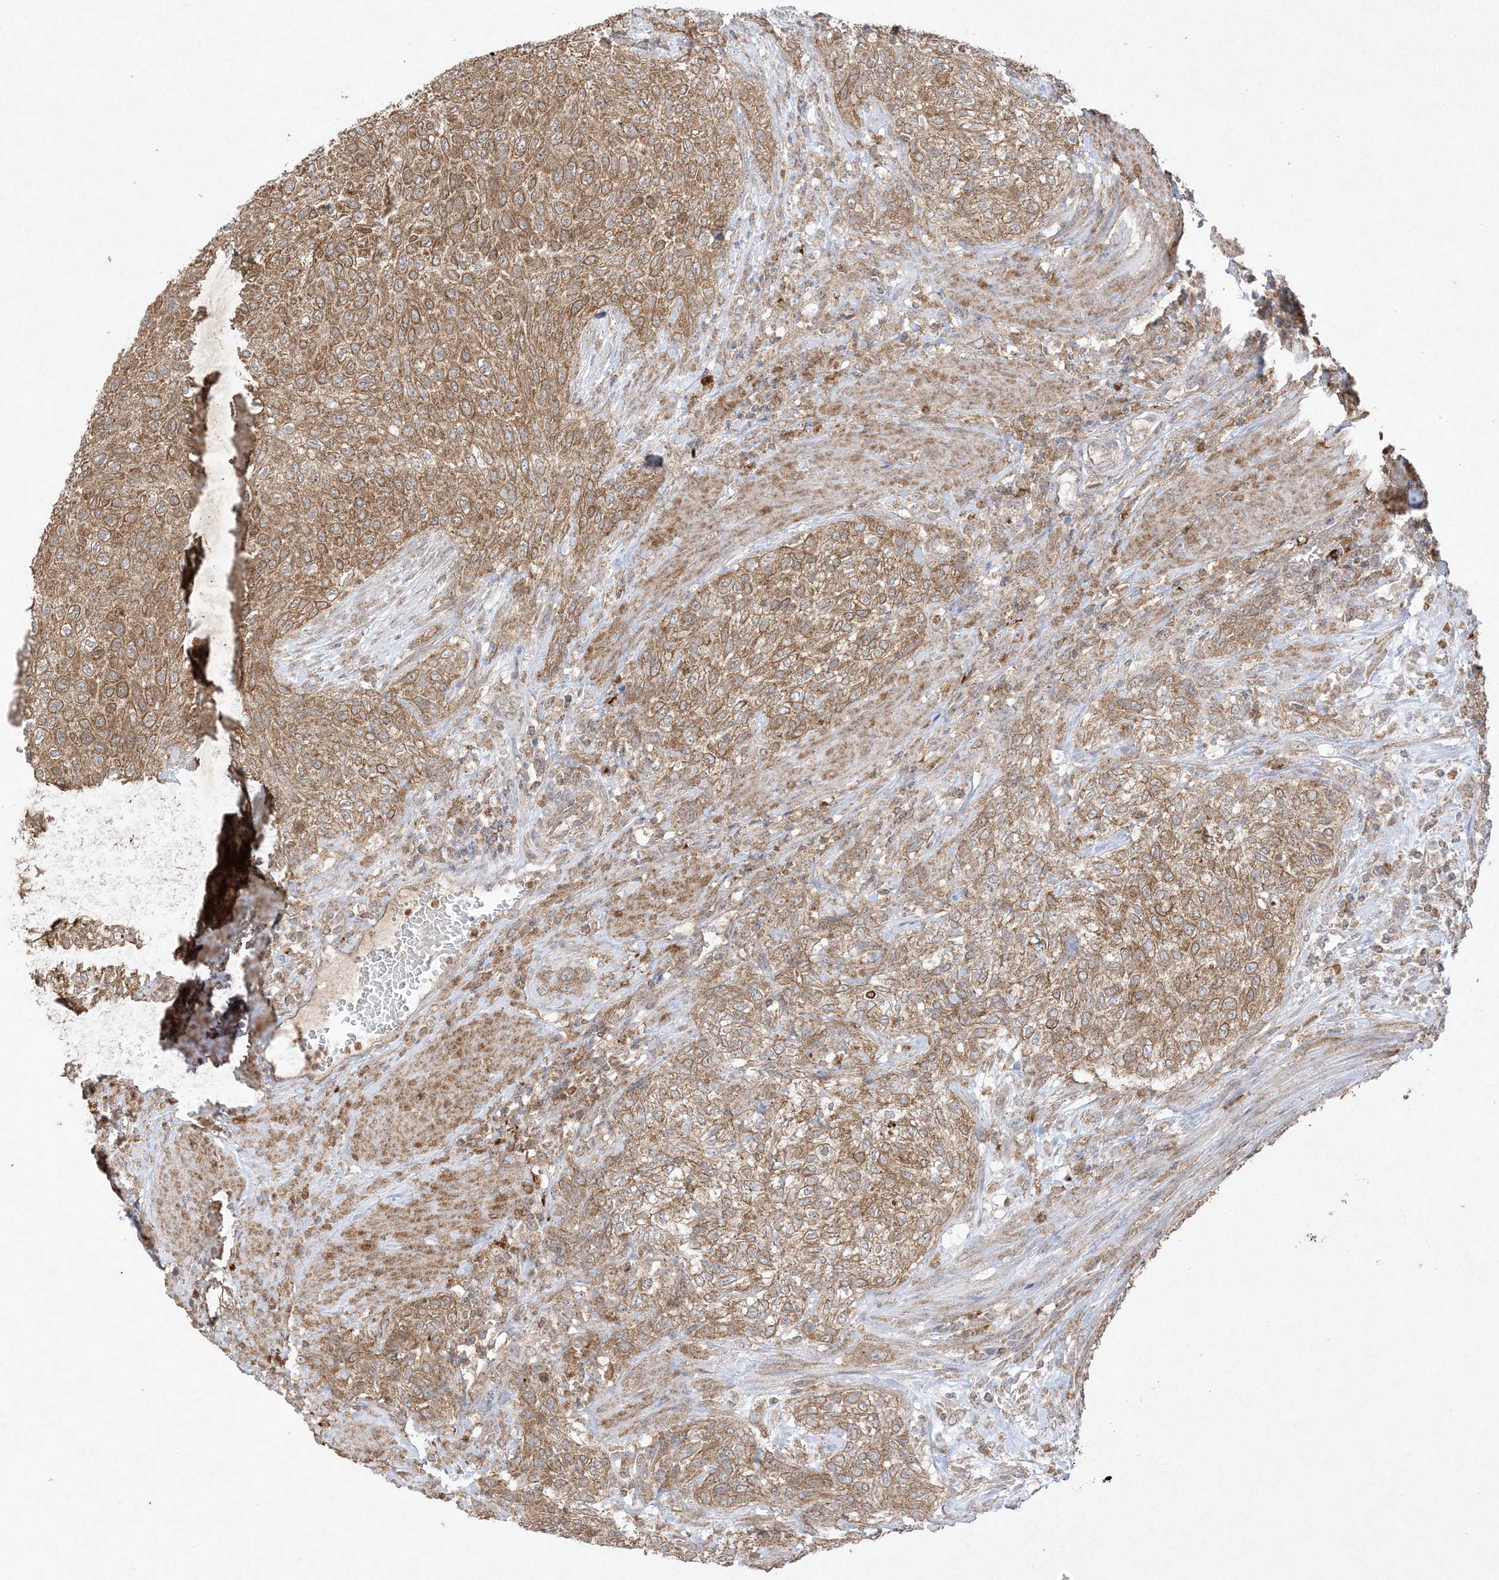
{"staining": {"intensity": "moderate", "quantity": ">75%", "location": "cytoplasmic/membranous"}, "tissue": "urothelial cancer", "cell_type": "Tumor cells", "image_type": "cancer", "snomed": [{"axis": "morphology", "description": "Urothelial carcinoma, High grade"}, {"axis": "topography", "description": "Urinary bladder"}], "caption": "Protein expression by immunohistochemistry shows moderate cytoplasmic/membranous positivity in about >75% of tumor cells in urothelial cancer.", "gene": "UBE2C", "patient": {"sex": "male", "age": 35}}